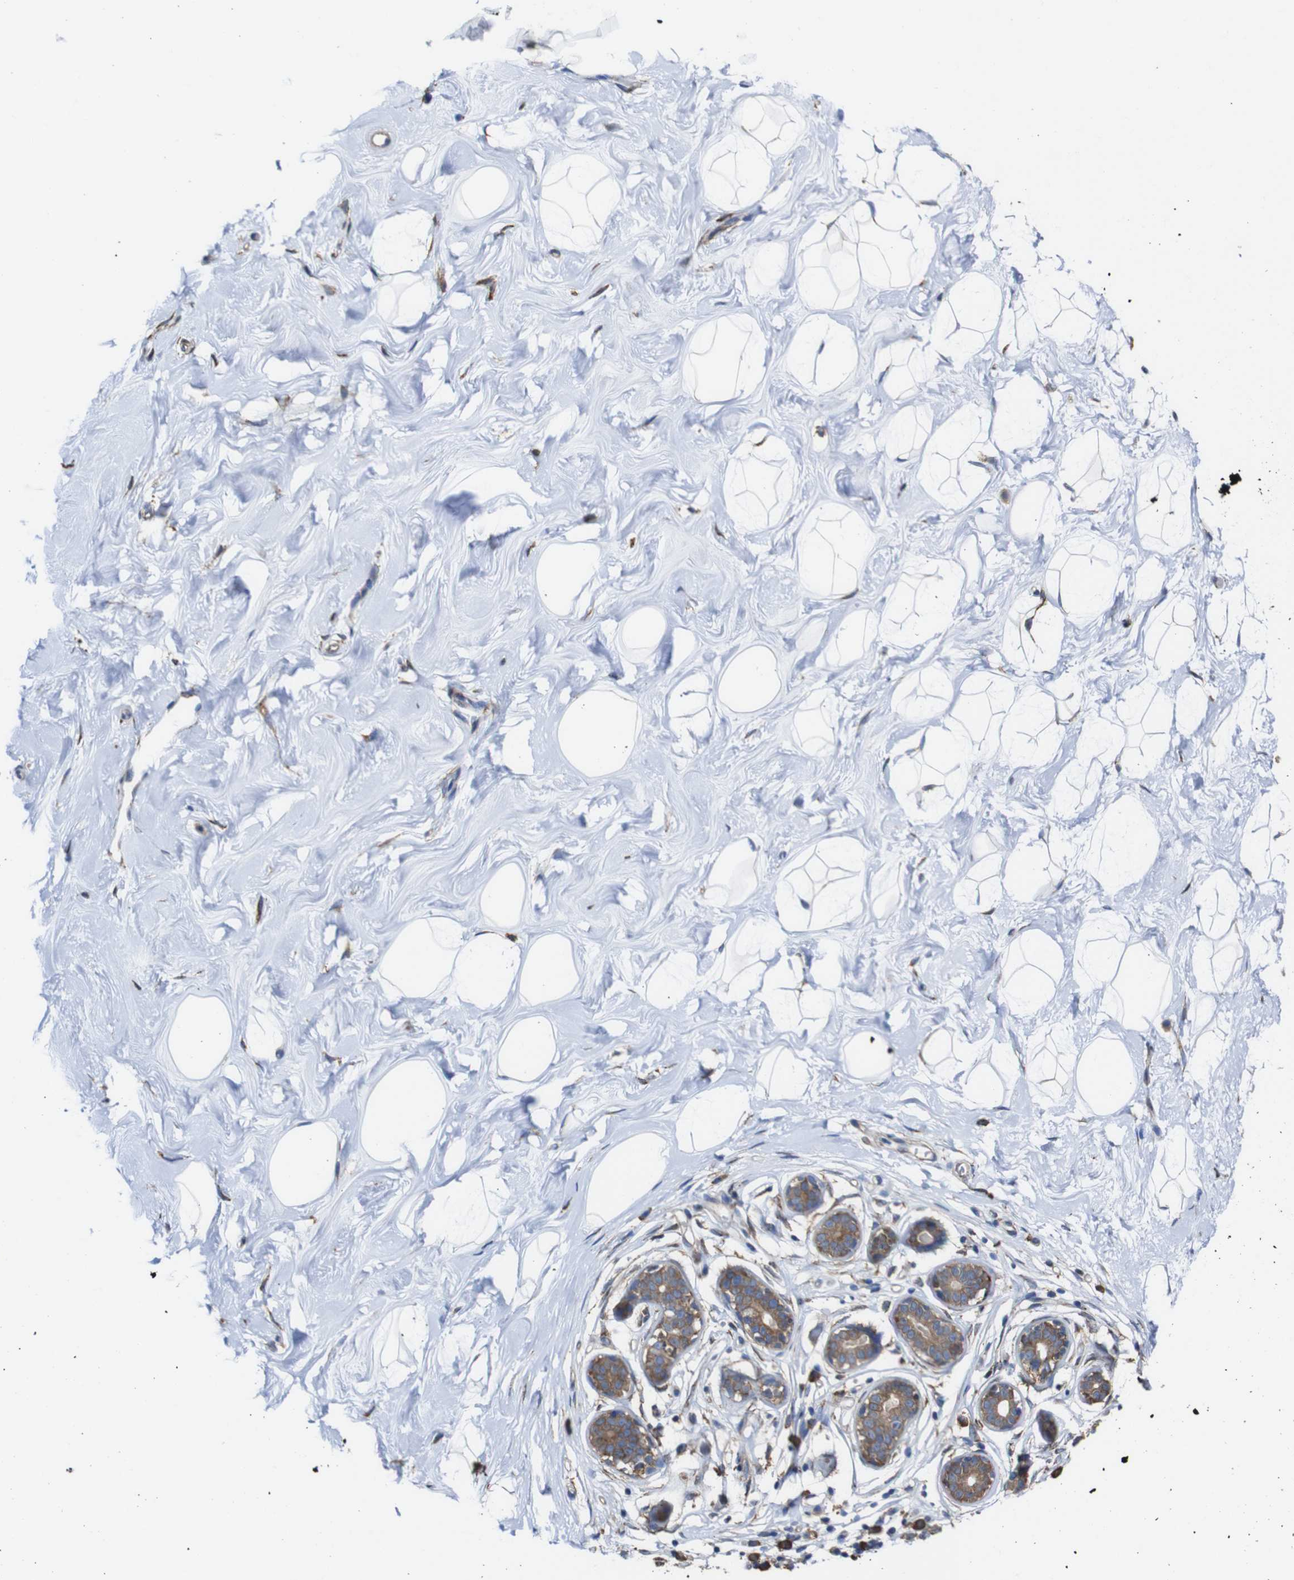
{"staining": {"intensity": "negative", "quantity": ">75%", "location": "cytoplasmic/membranous"}, "tissue": "breast", "cell_type": "Adipocytes", "image_type": "normal", "snomed": [{"axis": "morphology", "description": "Normal tissue, NOS"}, {"axis": "topography", "description": "Breast"}], "caption": "A high-resolution histopathology image shows immunohistochemistry staining of normal breast, which reveals no significant expression in adipocytes.", "gene": "PPIB", "patient": {"sex": "female", "age": 23}}